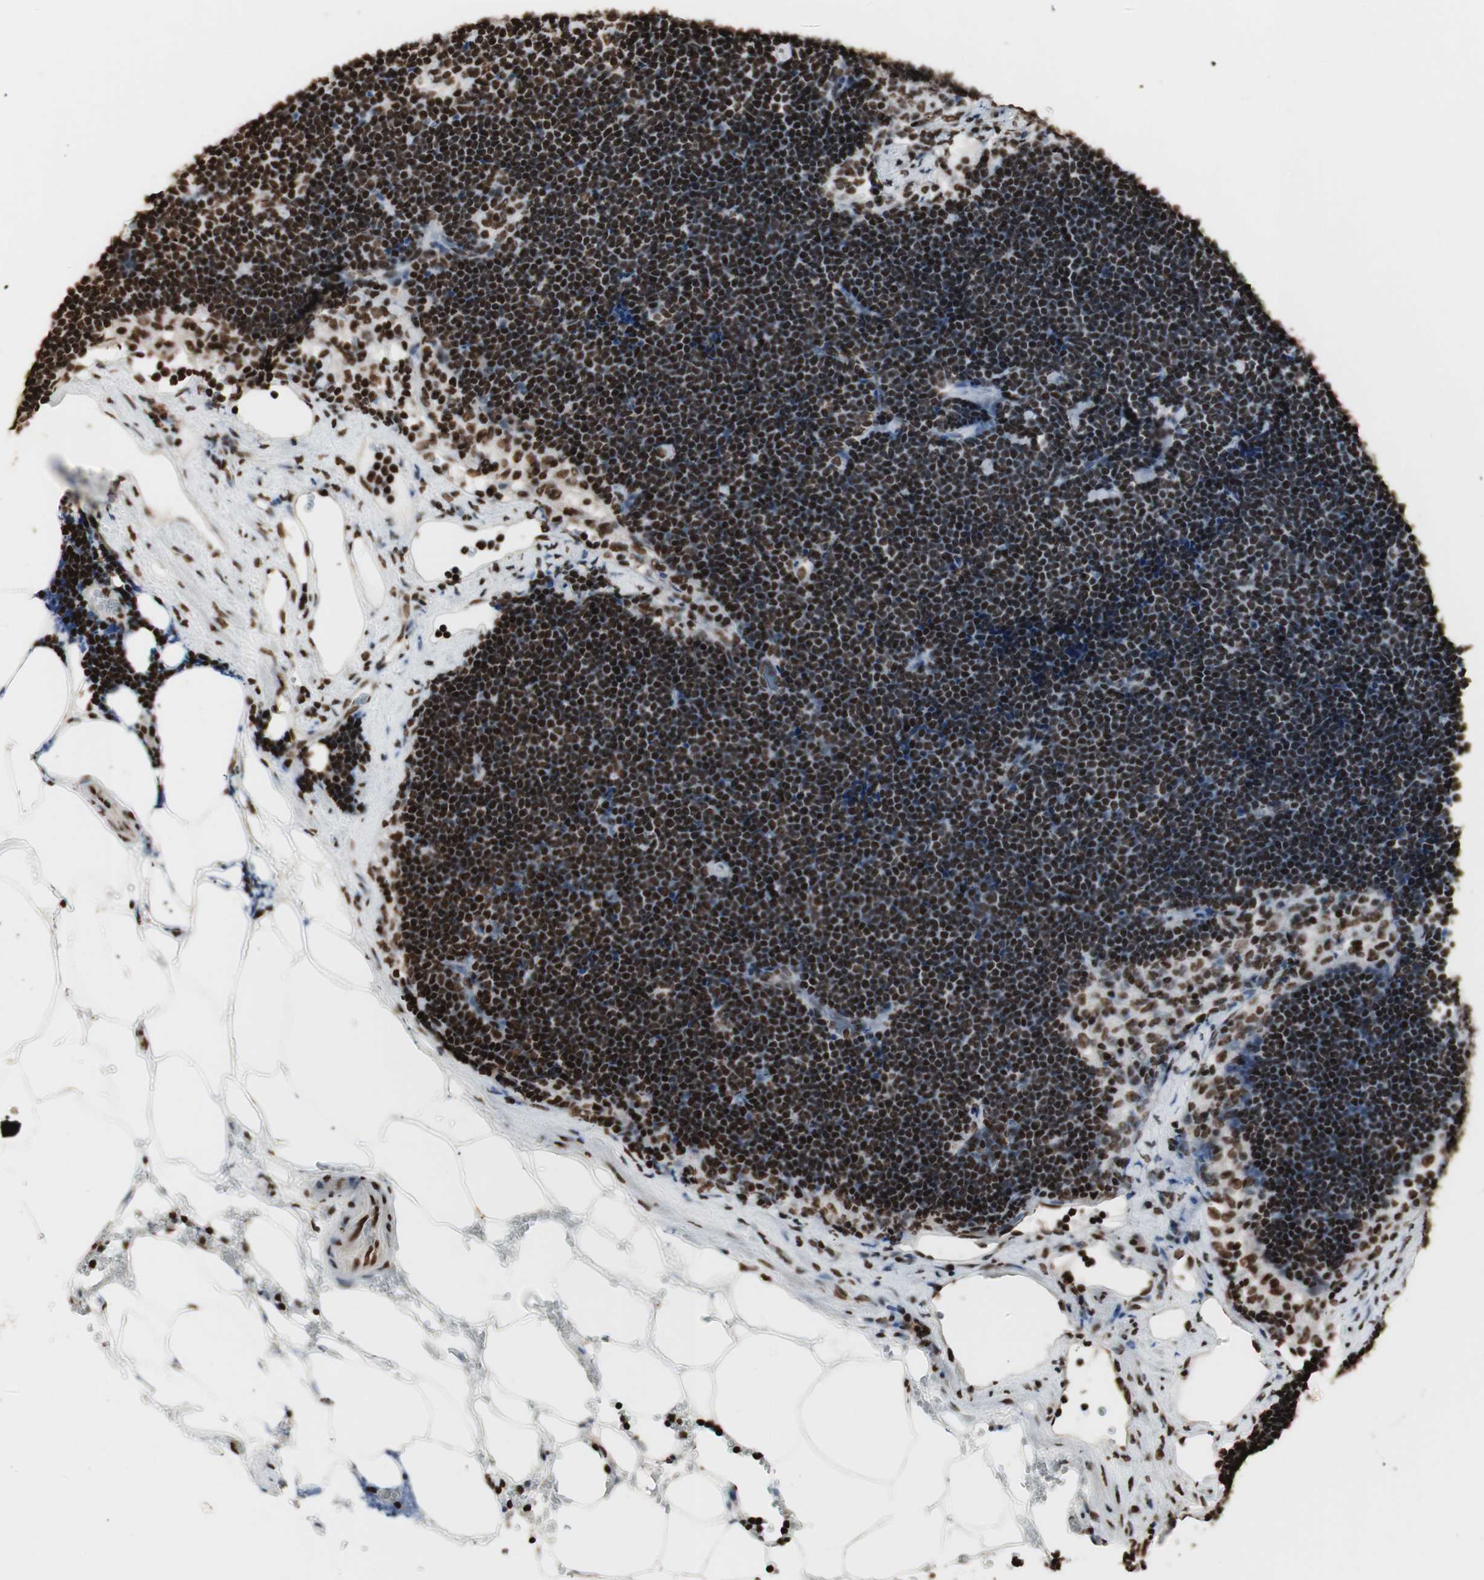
{"staining": {"intensity": "moderate", "quantity": ">75%", "location": "nuclear"}, "tissue": "lymph node", "cell_type": "Germinal center cells", "image_type": "normal", "snomed": [{"axis": "morphology", "description": "Normal tissue, NOS"}, {"axis": "topography", "description": "Lymph node"}], "caption": "DAB immunohistochemical staining of normal lymph node exhibits moderate nuclear protein staining in about >75% of germinal center cells.", "gene": "HNRNPA2B1", "patient": {"sex": "male", "age": 63}}